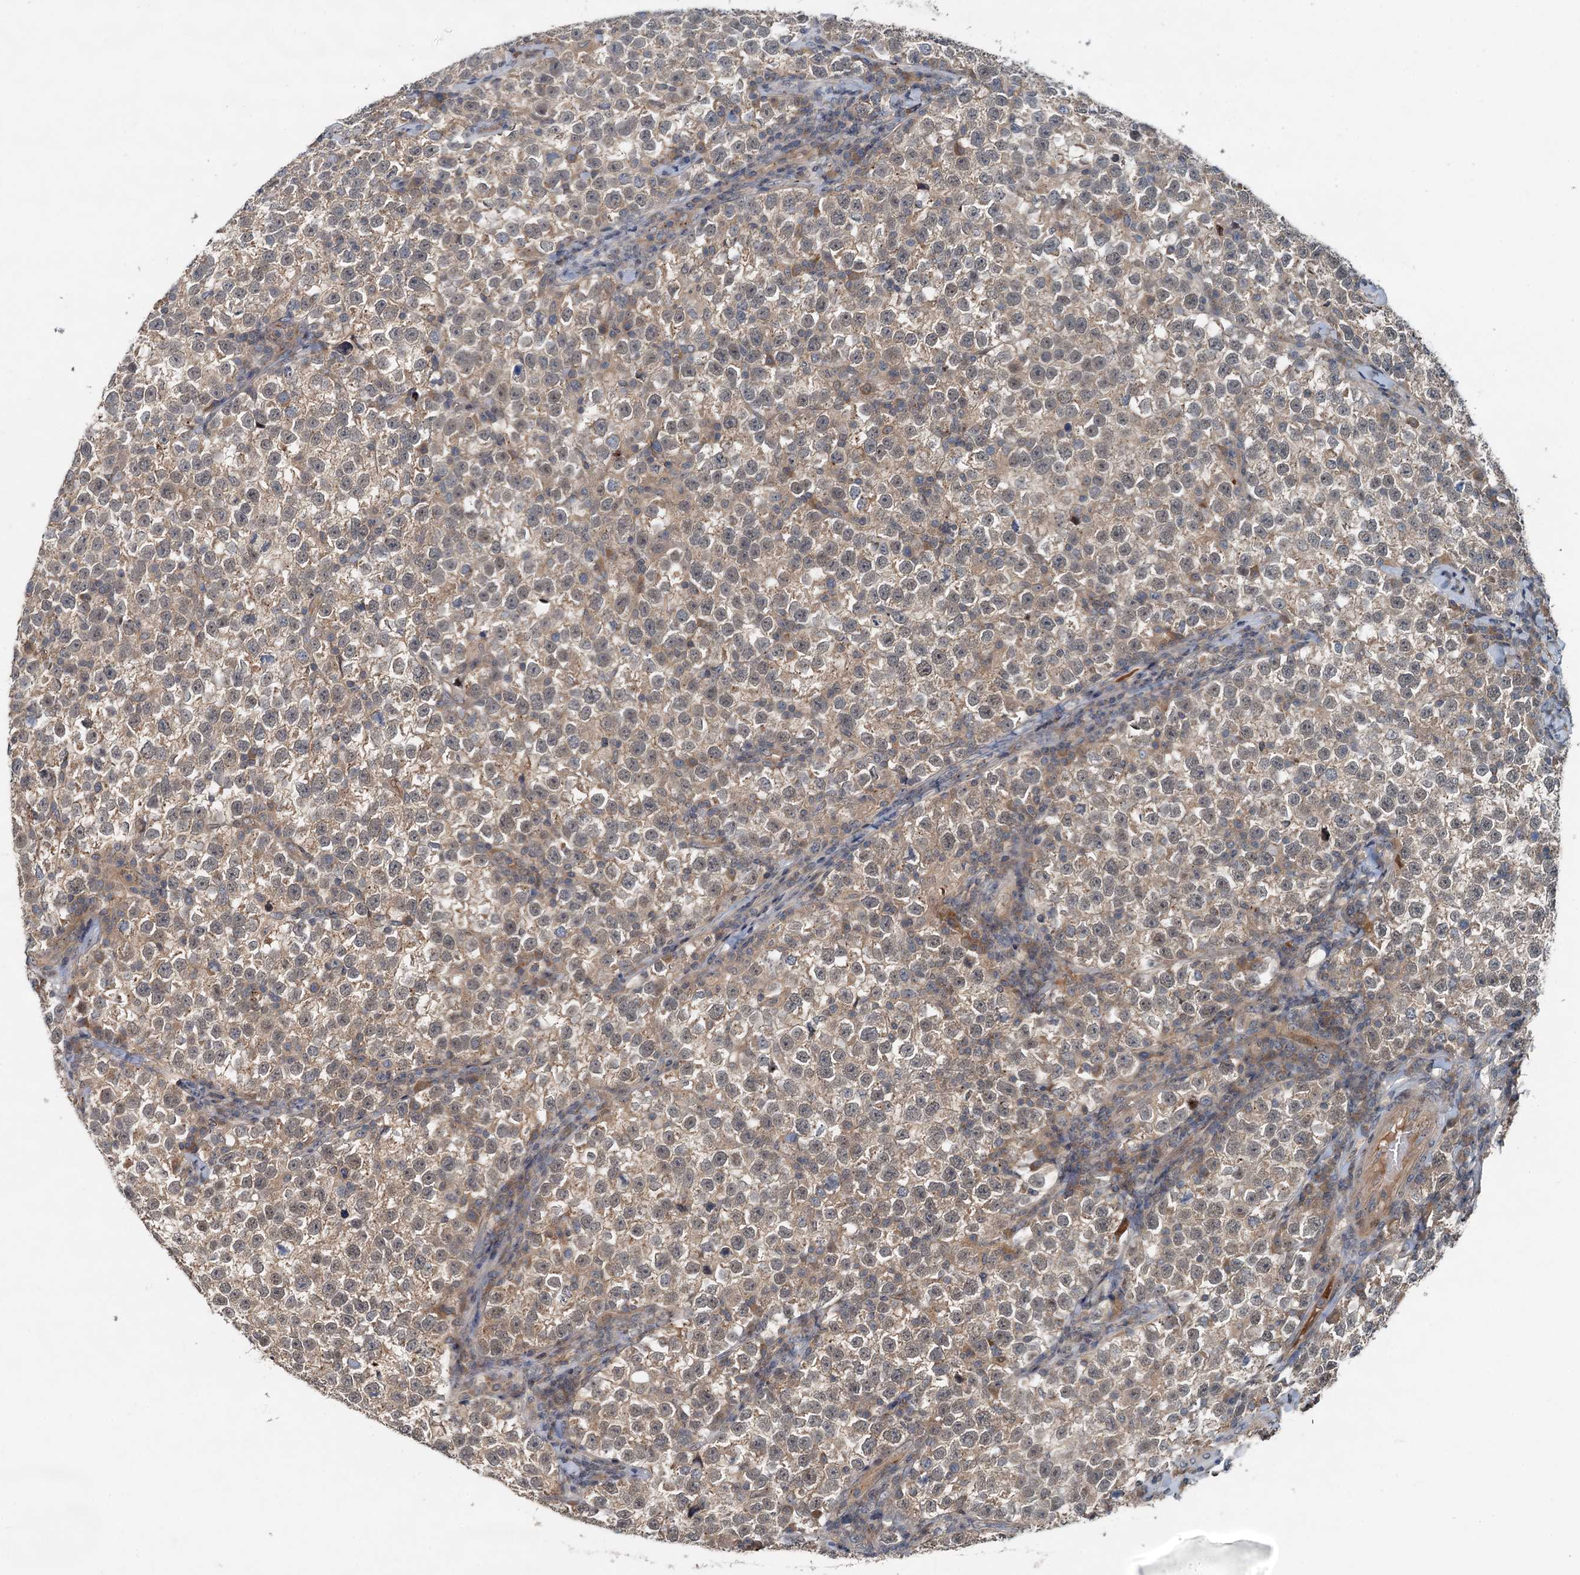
{"staining": {"intensity": "moderate", "quantity": ">75%", "location": "cytoplasmic/membranous"}, "tissue": "testis cancer", "cell_type": "Tumor cells", "image_type": "cancer", "snomed": [{"axis": "morphology", "description": "Normal tissue, NOS"}, {"axis": "morphology", "description": "Seminoma, NOS"}, {"axis": "topography", "description": "Testis"}], "caption": "Seminoma (testis) tissue shows moderate cytoplasmic/membranous expression in about >75% of tumor cells, visualized by immunohistochemistry. The staining was performed using DAB (3,3'-diaminobenzidine) to visualize the protein expression in brown, while the nuclei were stained in blue with hematoxylin (Magnification: 20x).", "gene": "CEP68", "patient": {"sex": "male", "age": 43}}